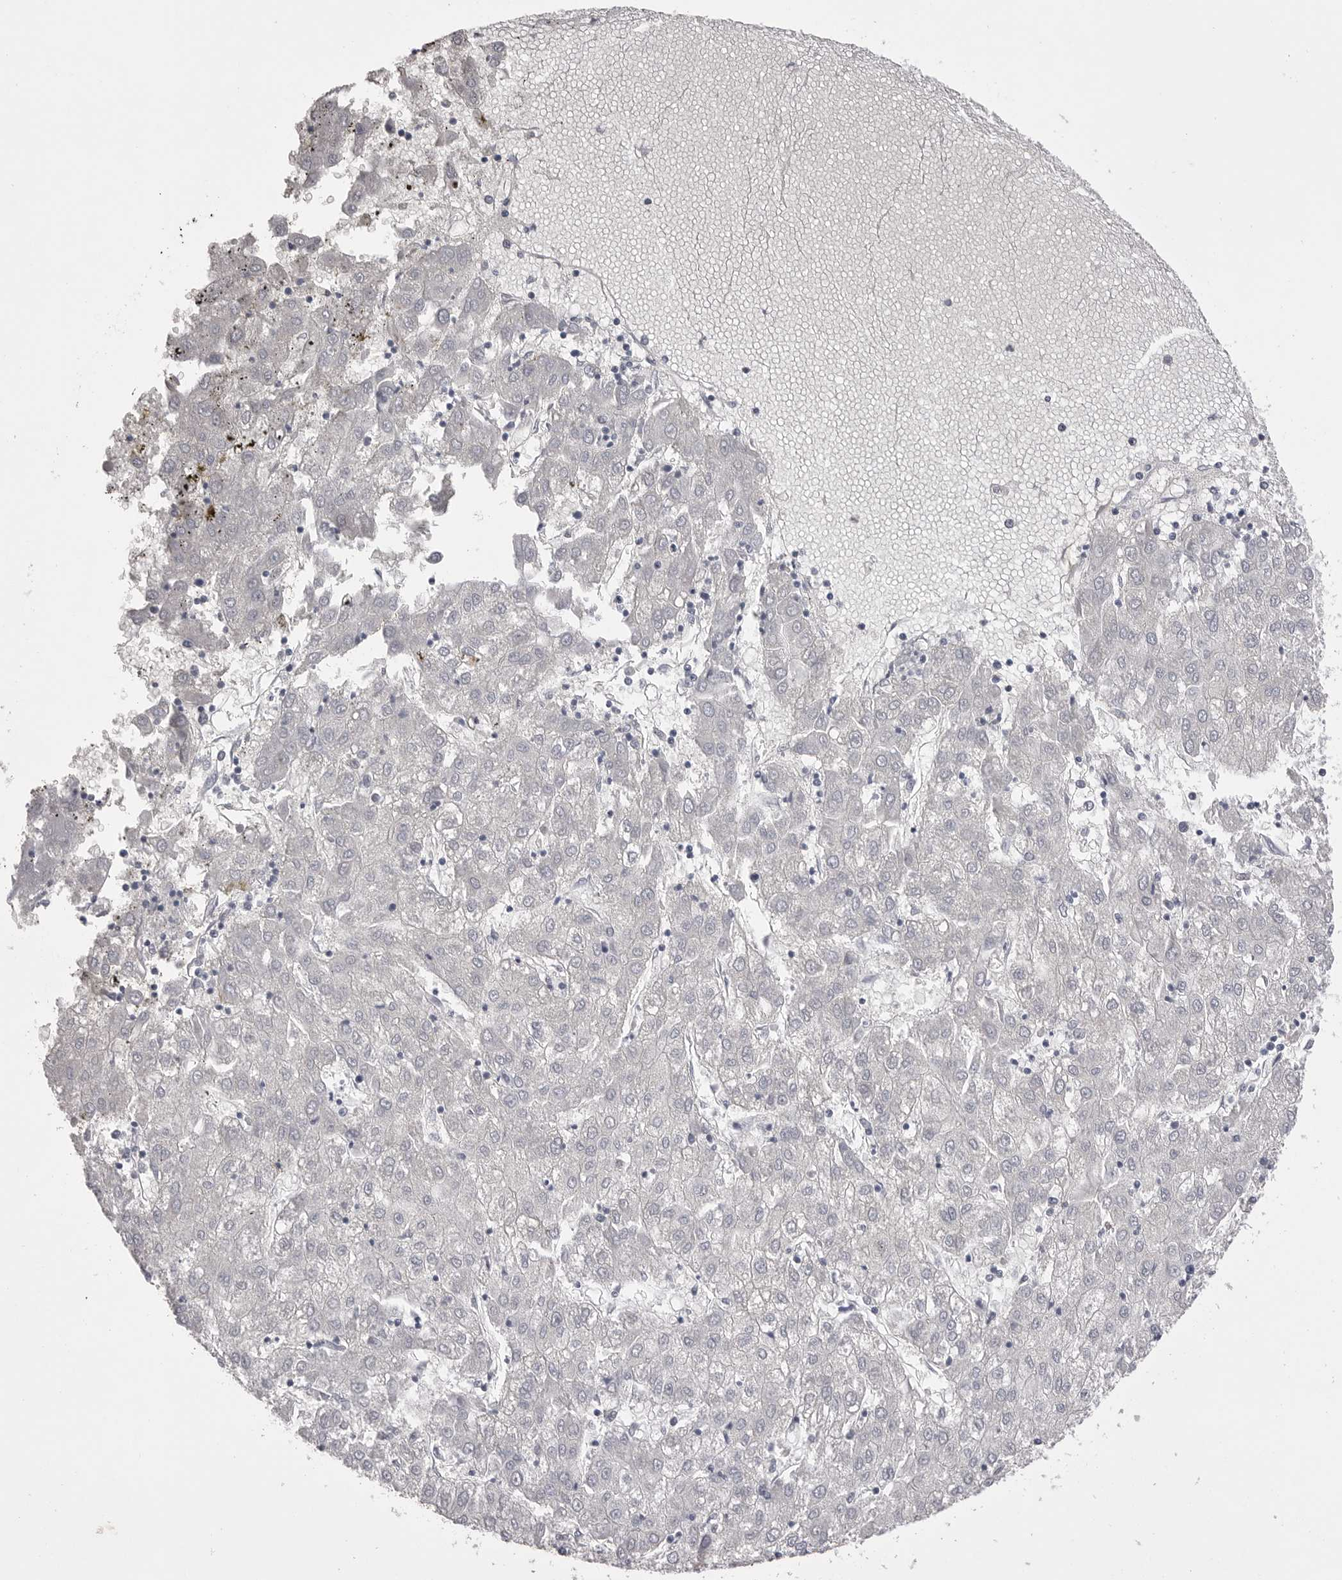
{"staining": {"intensity": "negative", "quantity": "none", "location": "none"}, "tissue": "liver cancer", "cell_type": "Tumor cells", "image_type": "cancer", "snomed": [{"axis": "morphology", "description": "Carcinoma, Hepatocellular, NOS"}, {"axis": "topography", "description": "Liver"}], "caption": "This is an immunohistochemistry (IHC) image of human liver cancer (hepatocellular carcinoma). There is no positivity in tumor cells.", "gene": "VAC14", "patient": {"sex": "male", "age": 72}}